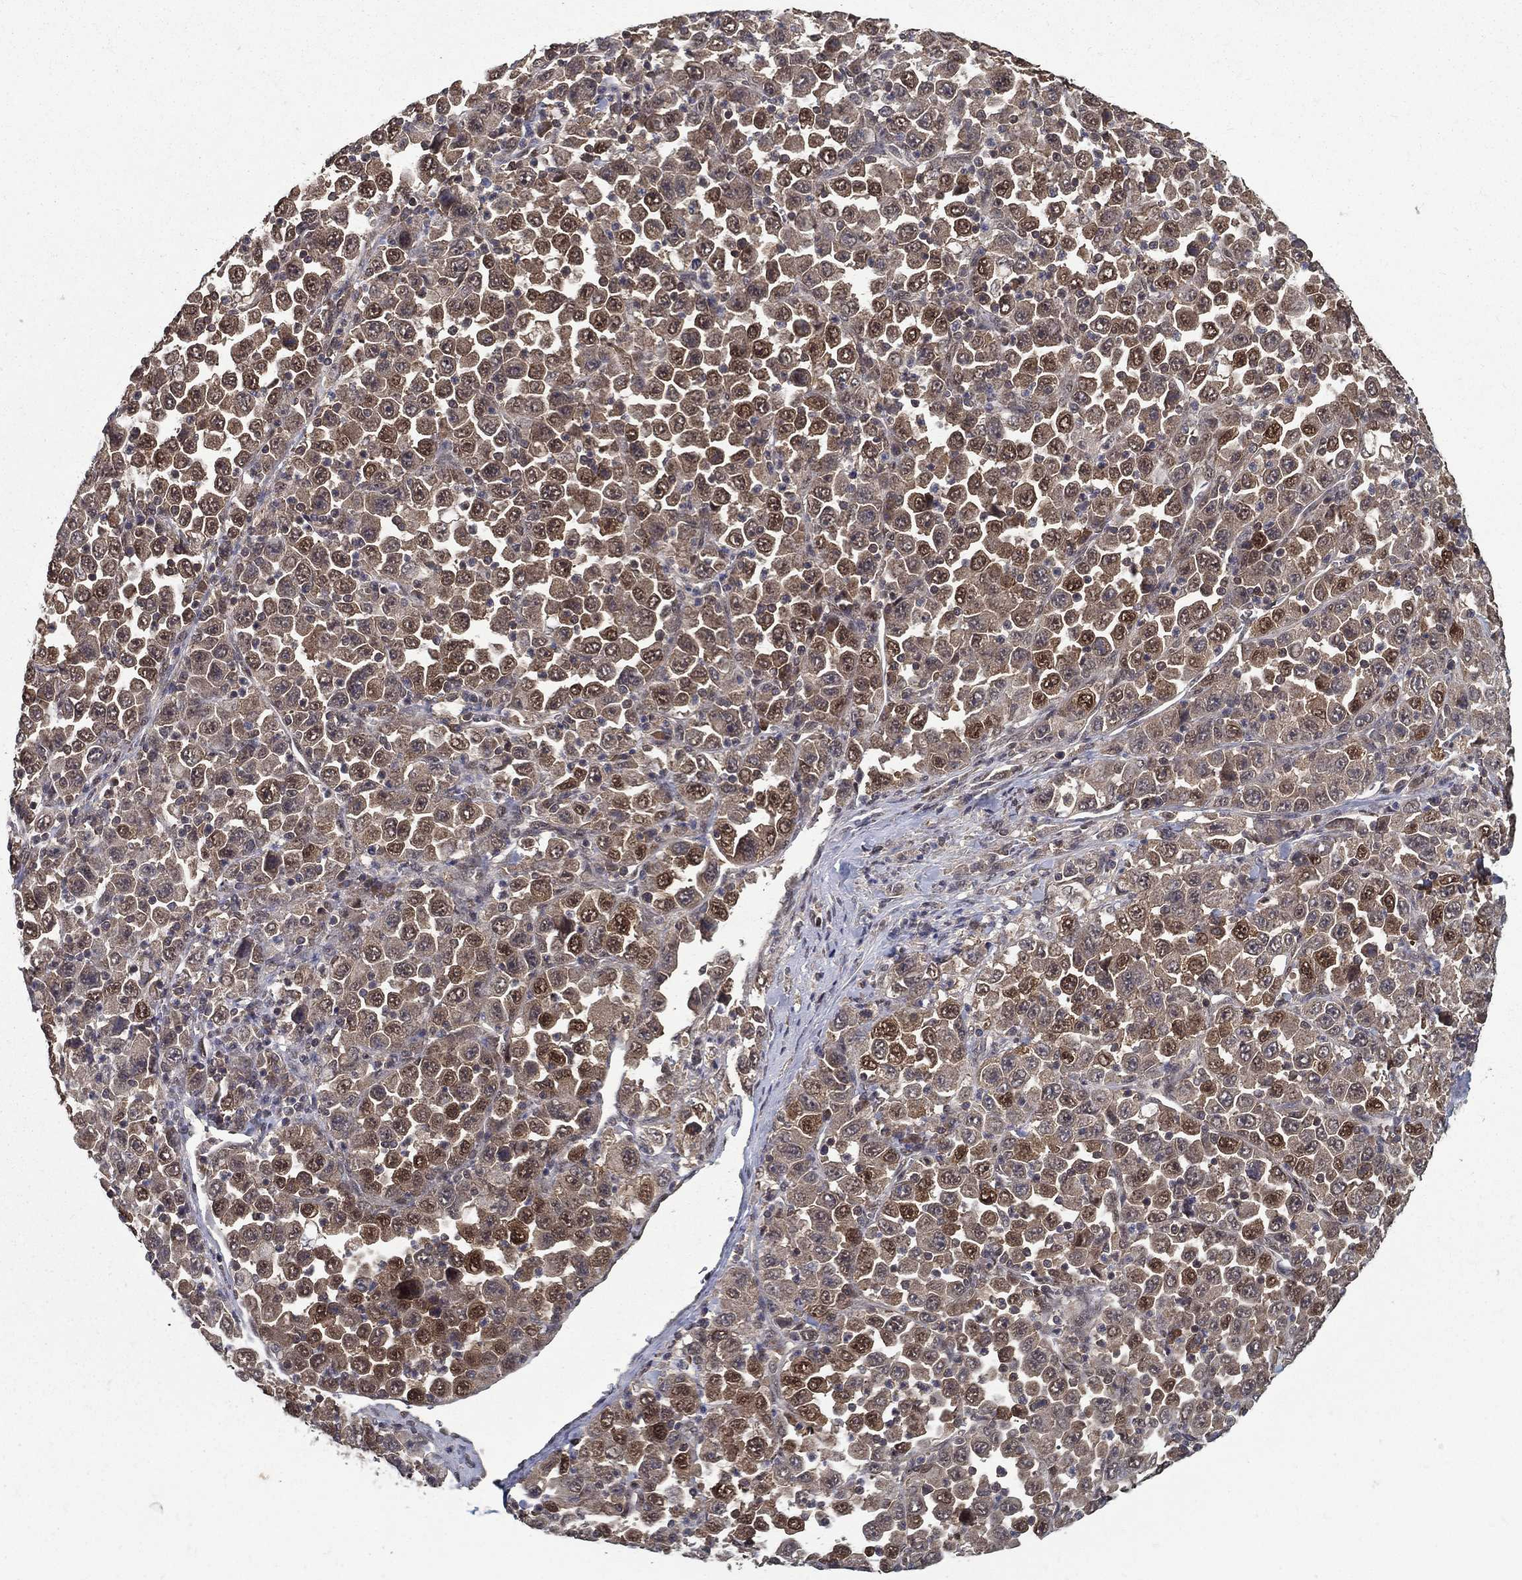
{"staining": {"intensity": "strong", "quantity": "<25%", "location": "nuclear"}, "tissue": "stomach cancer", "cell_type": "Tumor cells", "image_type": "cancer", "snomed": [{"axis": "morphology", "description": "Normal tissue, NOS"}, {"axis": "morphology", "description": "Adenocarcinoma, NOS"}, {"axis": "topography", "description": "Stomach, upper"}, {"axis": "topography", "description": "Stomach"}], "caption": "A brown stain highlights strong nuclear expression of a protein in stomach cancer (adenocarcinoma) tumor cells.", "gene": "CARM1", "patient": {"sex": "male", "age": 59}}